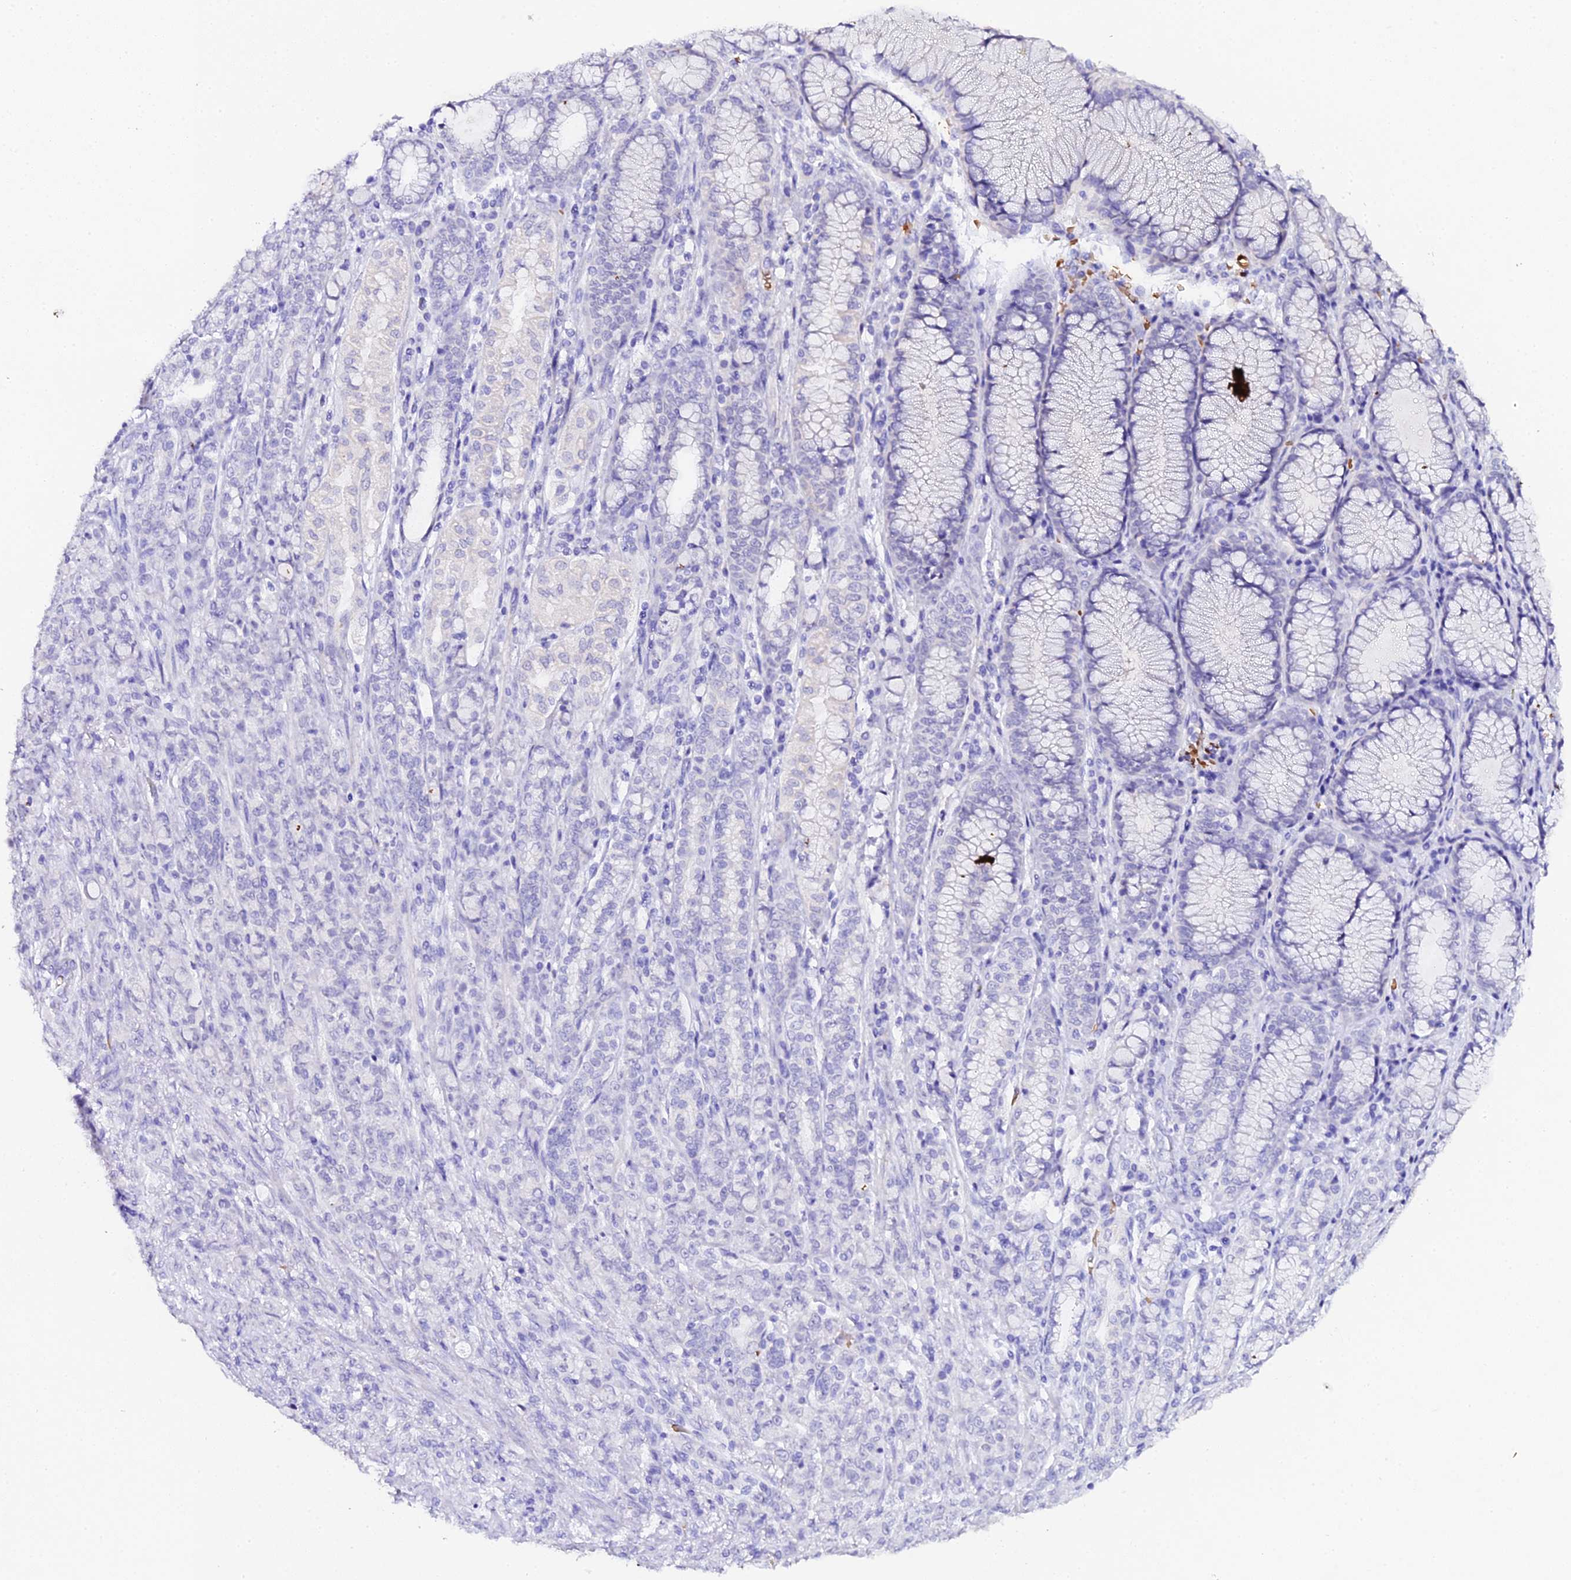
{"staining": {"intensity": "negative", "quantity": "none", "location": "none"}, "tissue": "stomach cancer", "cell_type": "Tumor cells", "image_type": "cancer", "snomed": [{"axis": "morphology", "description": "Adenocarcinoma, NOS"}, {"axis": "topography", "description": "Stomach"}], "caption": "Tumor cells are negative for protein expression in human stomach cancer. (DAB (3,3'-diaminobenzidine) immunohistochemistry with hematoxylin counter stain).", "gene": "CFAP45", "patient": {"sex": "female", "age": 79}}